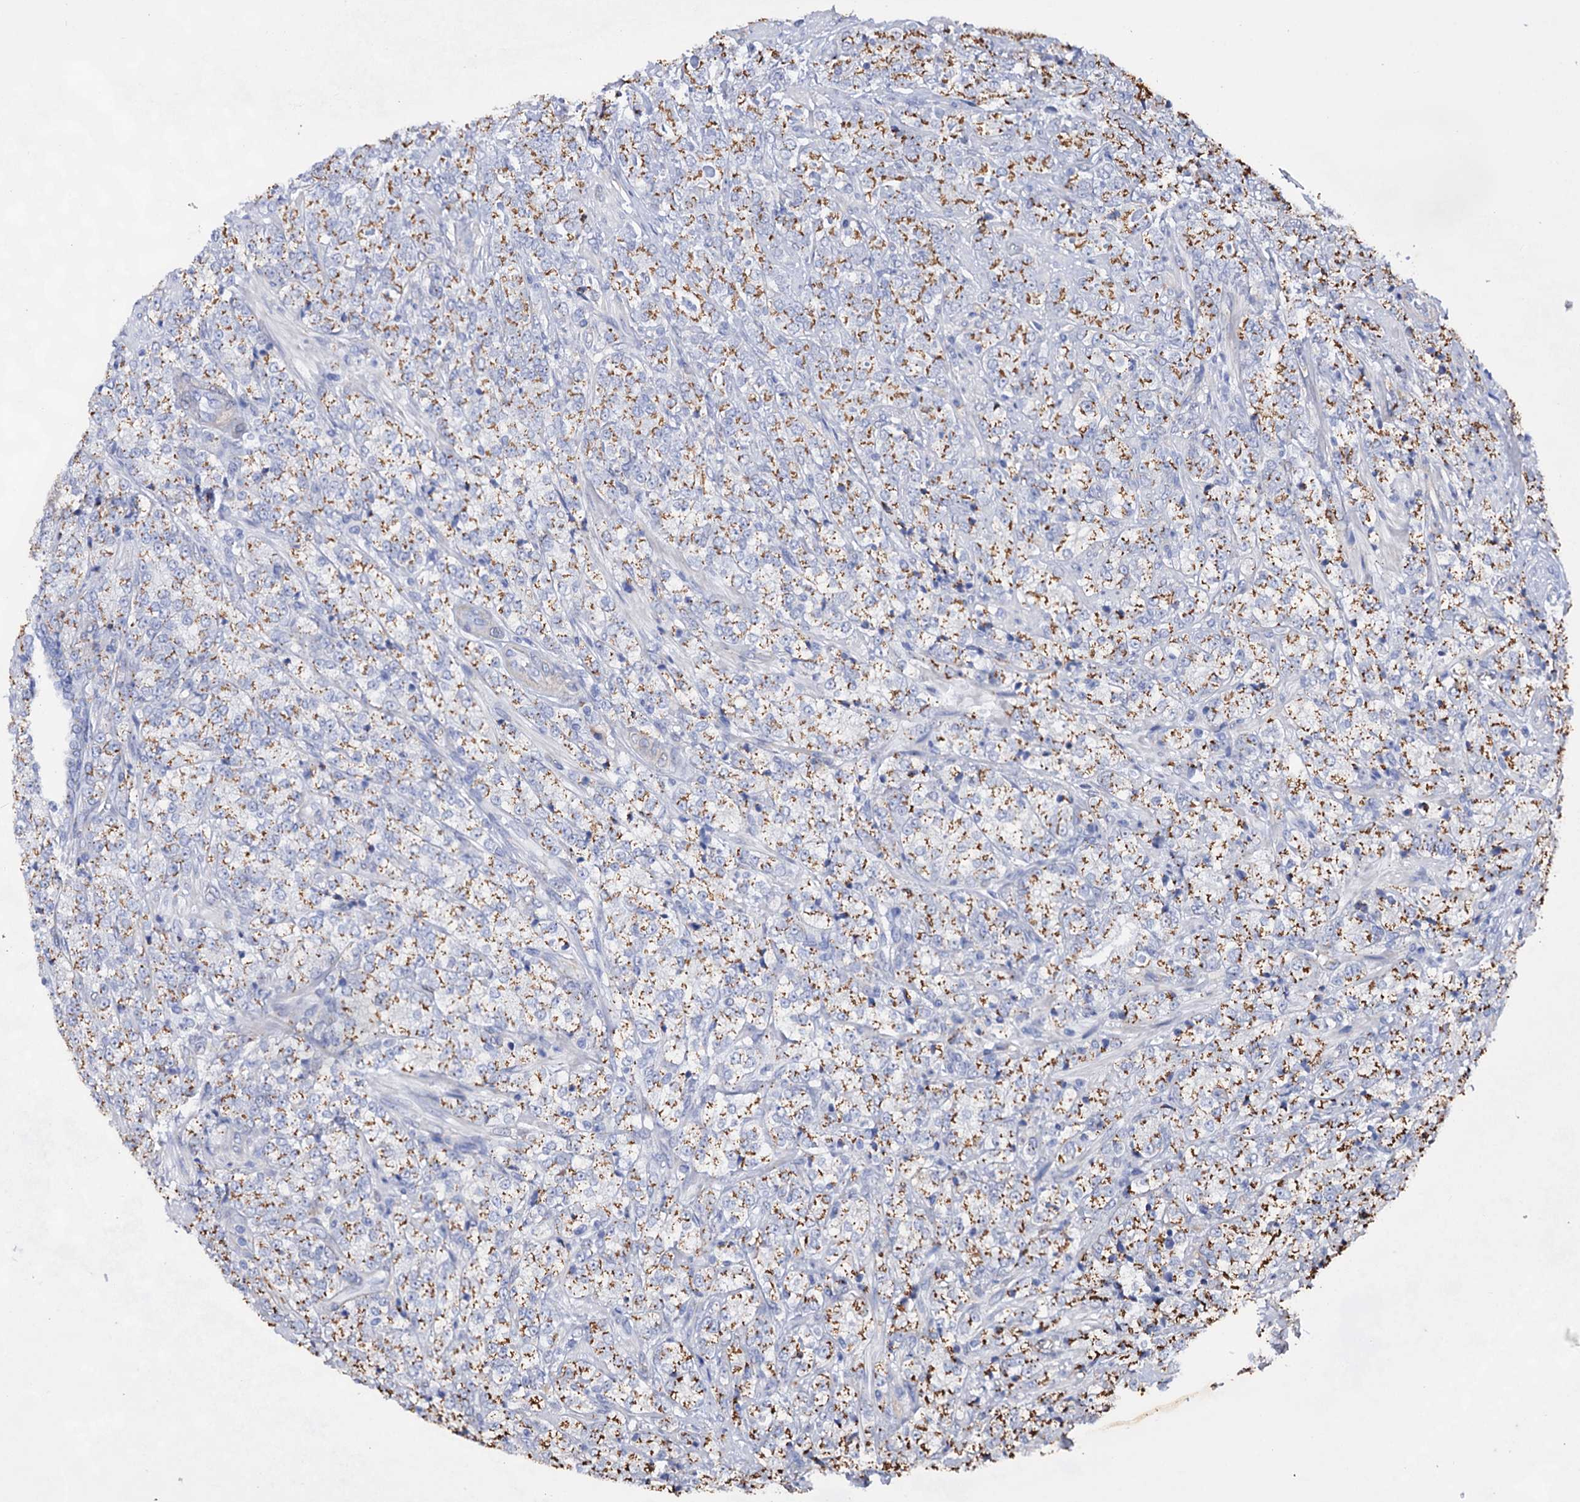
{"staining": {"intensity": "moderate", "quantity": ">75%", "location": "cytoplasmic/membranous"}, "tissue": "prostate cancer", "cell_type": "Tumor cells", "image_type": "cancer", "snomed": [{"axis": "morphology", "description": "Adenocarcinoma, High grade"}, {"axis": "topography", "description": "Prostate"}], "caption": "Tumor cells exhibit moderate cytoplasmic/membranous positivity in about >75% of cells in prostate cancer.", "gene": "C11orf96", "patient": {"sex": "male", "age": 69}}